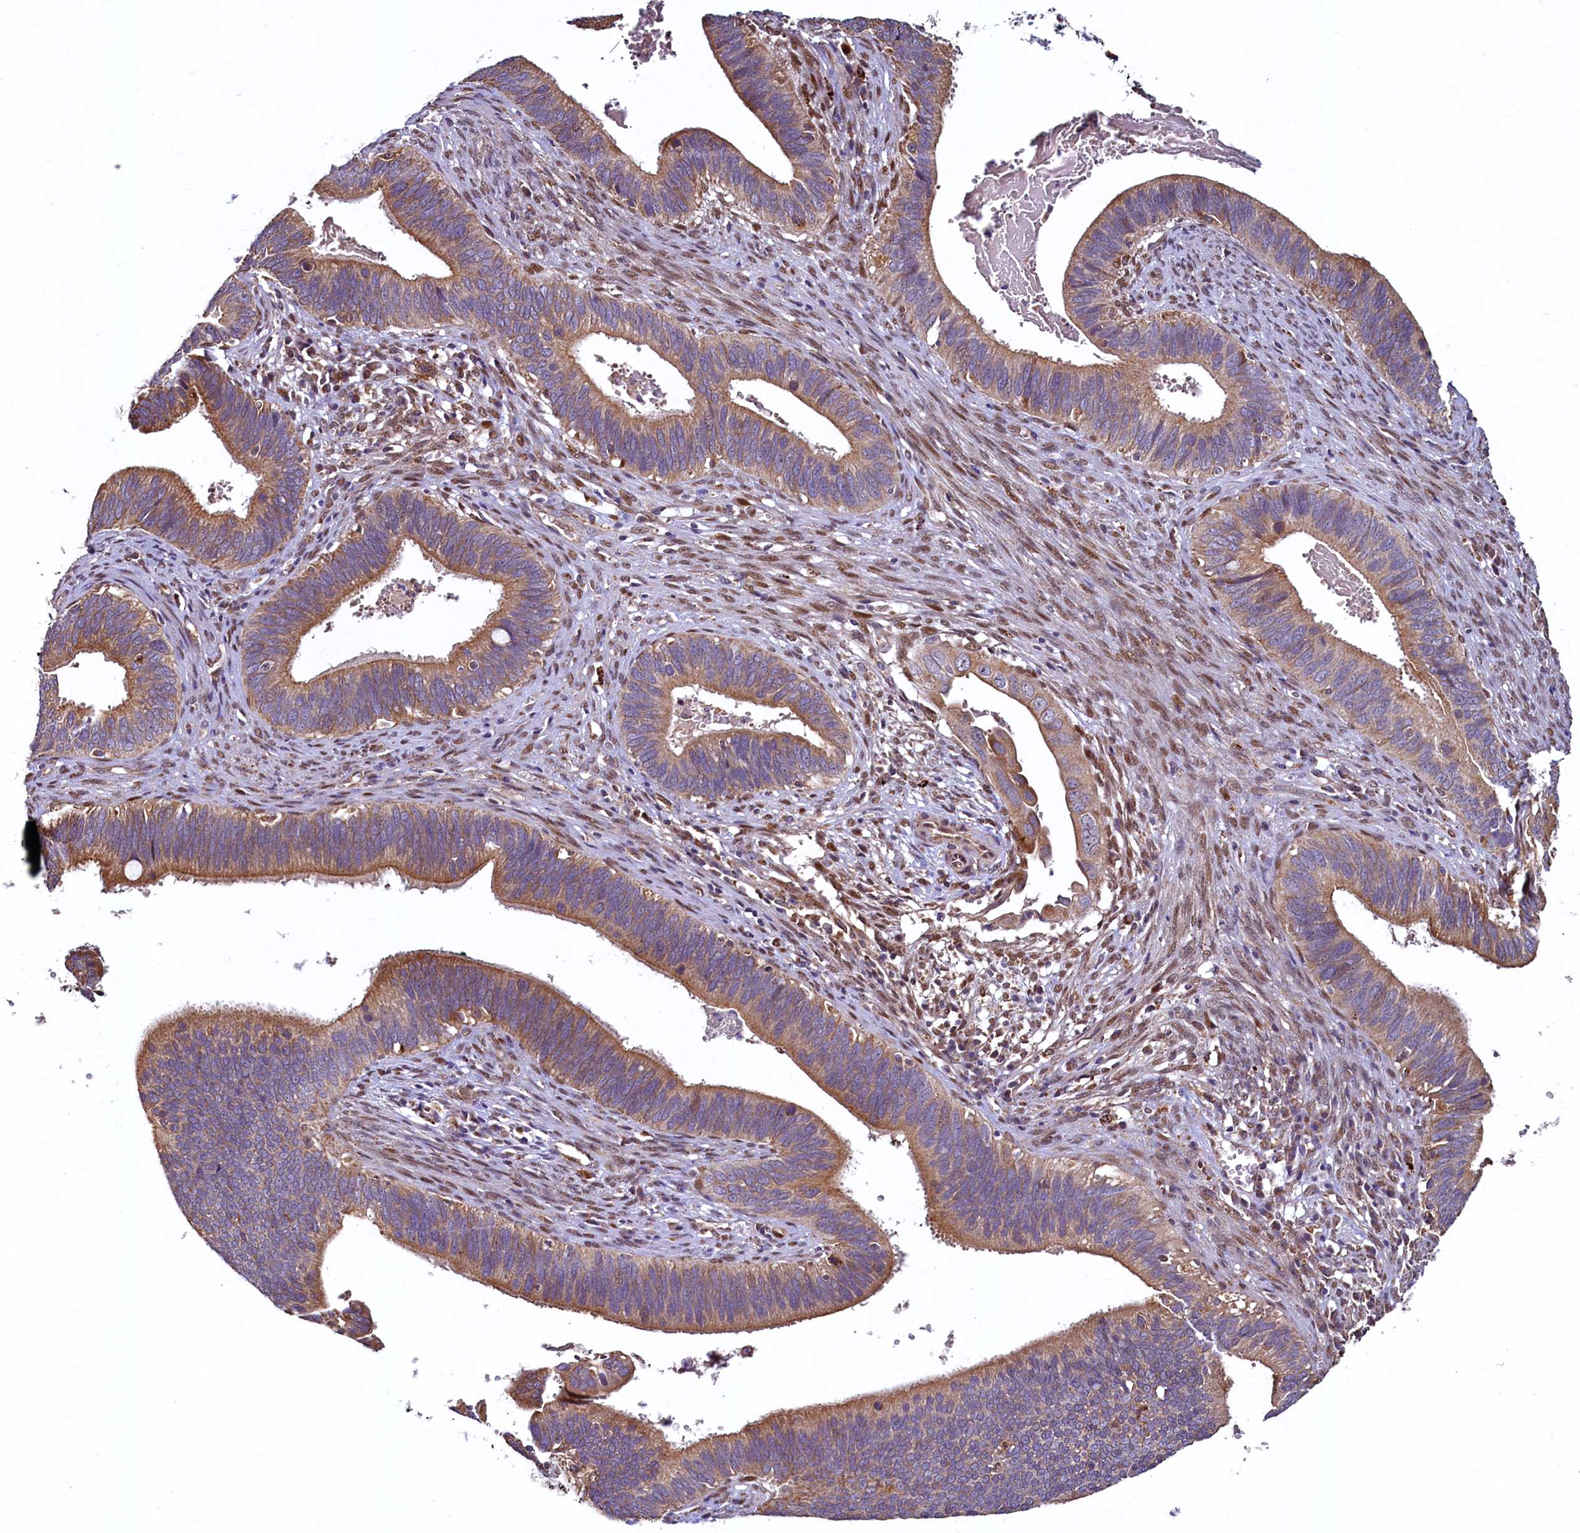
{"staining": {"intensity": "moderate", "quantity": ">75%", "location": "cytoplasmic/membranous"}, "tissue": "cervical cancer", "cell_type": "Tumor cells", "image_type": "cancer", "snomed": [{"axis": "morphology", "description": "Adenocarcinoma, NOS"}, {"axis": "topography", "description": "Cervix"}], "caption": "IHC (DAB (3,3'-diaminobenzidine)) staining of human cervical cancer (adenocarcinoma) exhibits moderate cytoplasmic/membranous protein positivity in about >75% of tumor cells. The staining was performed using DAB (3,3'-diaminobenzidine), with brown indicating positive protein expression. Nuclei are stained blue with hematoxylin.", "gene": "ZNF577", "patient": {"sex": "female", "age": 42}}